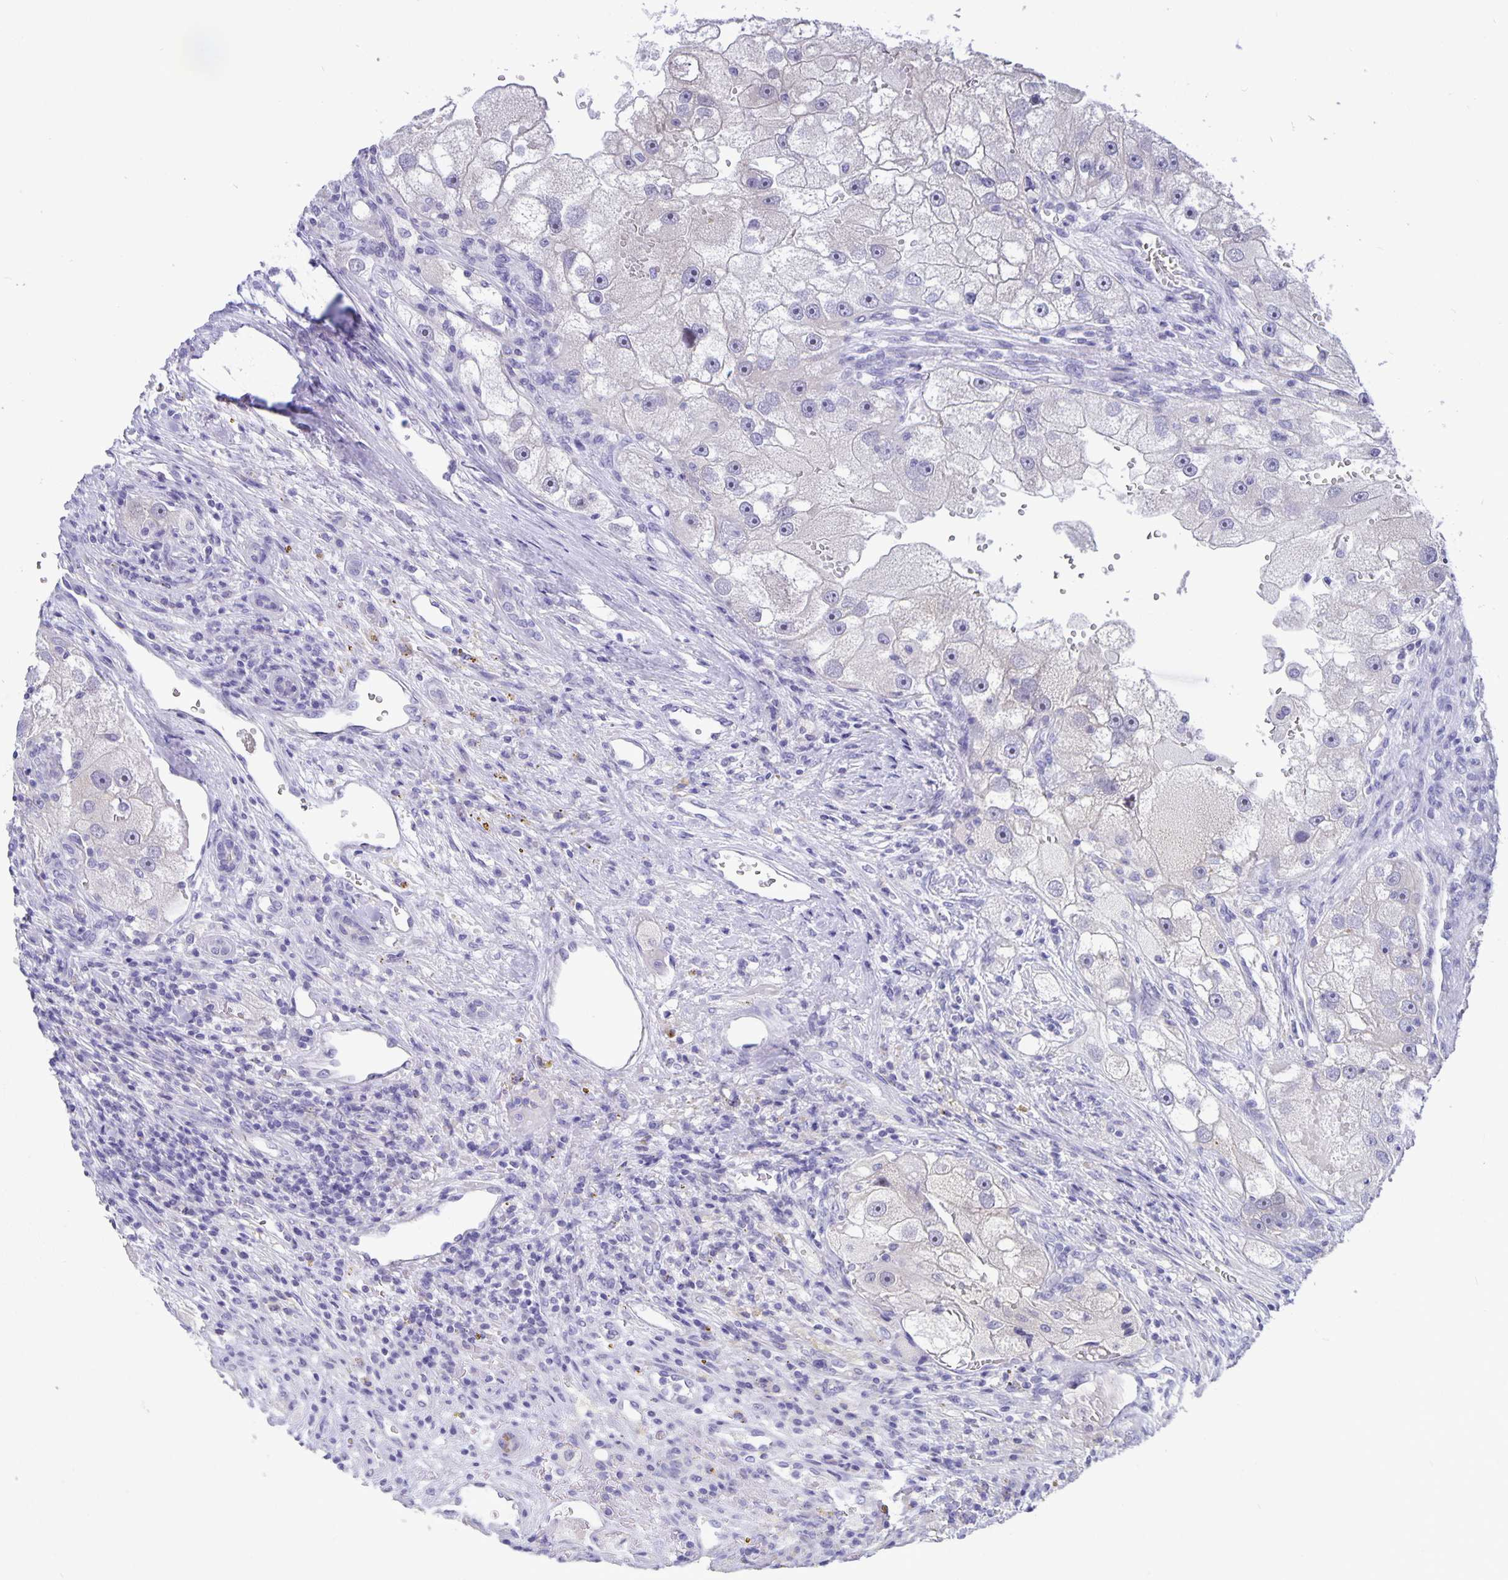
{"staining": {"intensity": "negative", "quantity": "none", "location": "none"}, "tissue": "renal cancer", "cell_type": "Tumor cells", "image_type": "cancer", "snomed": [{"axis": "morphology", "description": "Adenocarcinoma, NOS"}, {"axis": "topography", "description": "Kidney"}], "caption": "DAB immunohistochemical staining of renal cancer shows no significant expression in tumor cells.", "gene": "ERMN", "patient": {"sex": "male", "age": 63}}